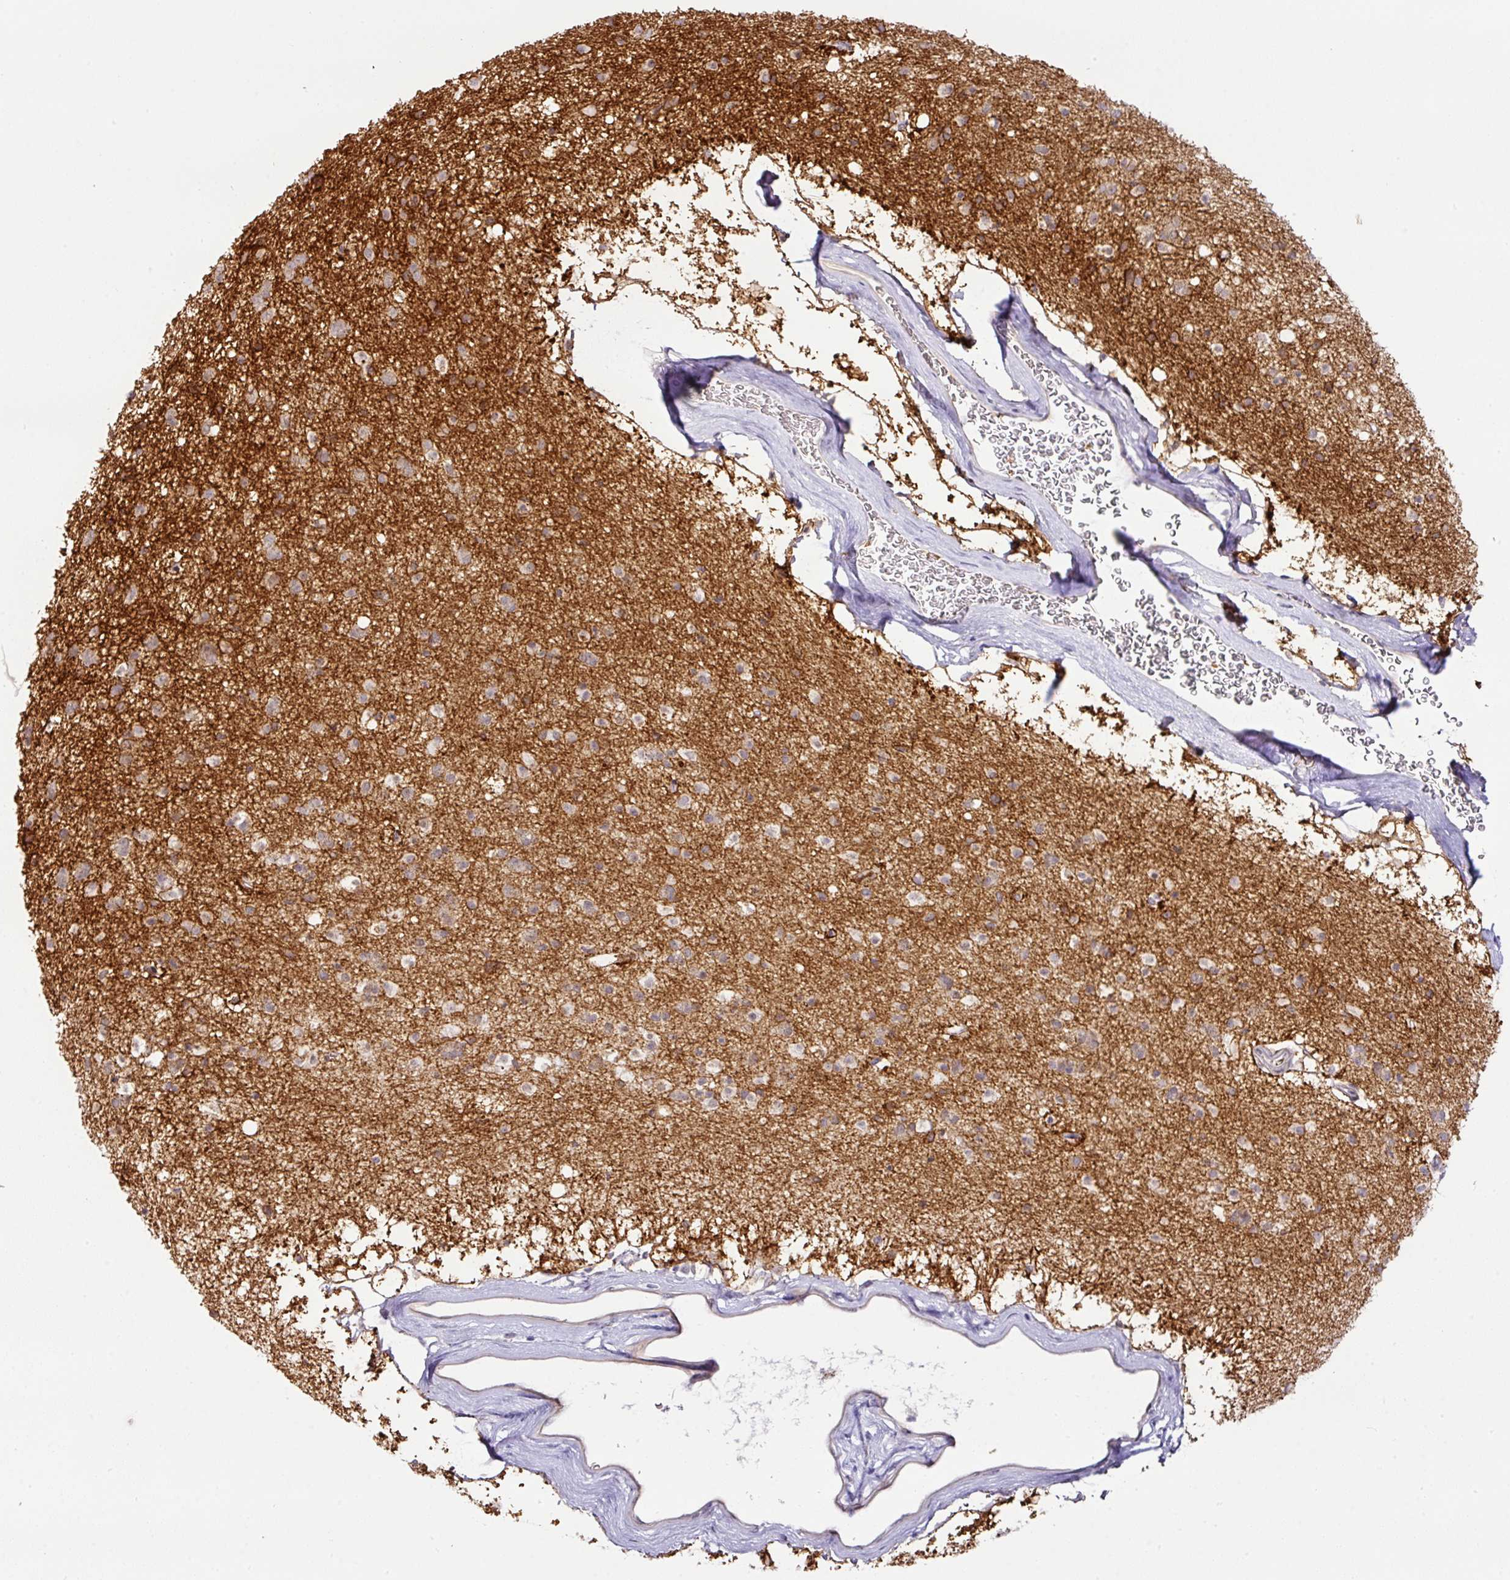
{"staining": {"intensity": "negative", "quantity": "none", "location": "none"}, "tissue": "caudate", "cell_type": "Glial cells", "image_type": "normal", "snomed": [{"axis": "morphology", "description": "Normal tissue, NOS"}, {"axis": "topography", "description": "Lateral ventricle wall"}], "caption": "A high-resolution micrograph shows immunohistochemistry staining of normal caudate, which displays no significant expression in glial cells.", "gene": "PARP2", "patient": {"sex": "male", "age": 58}}